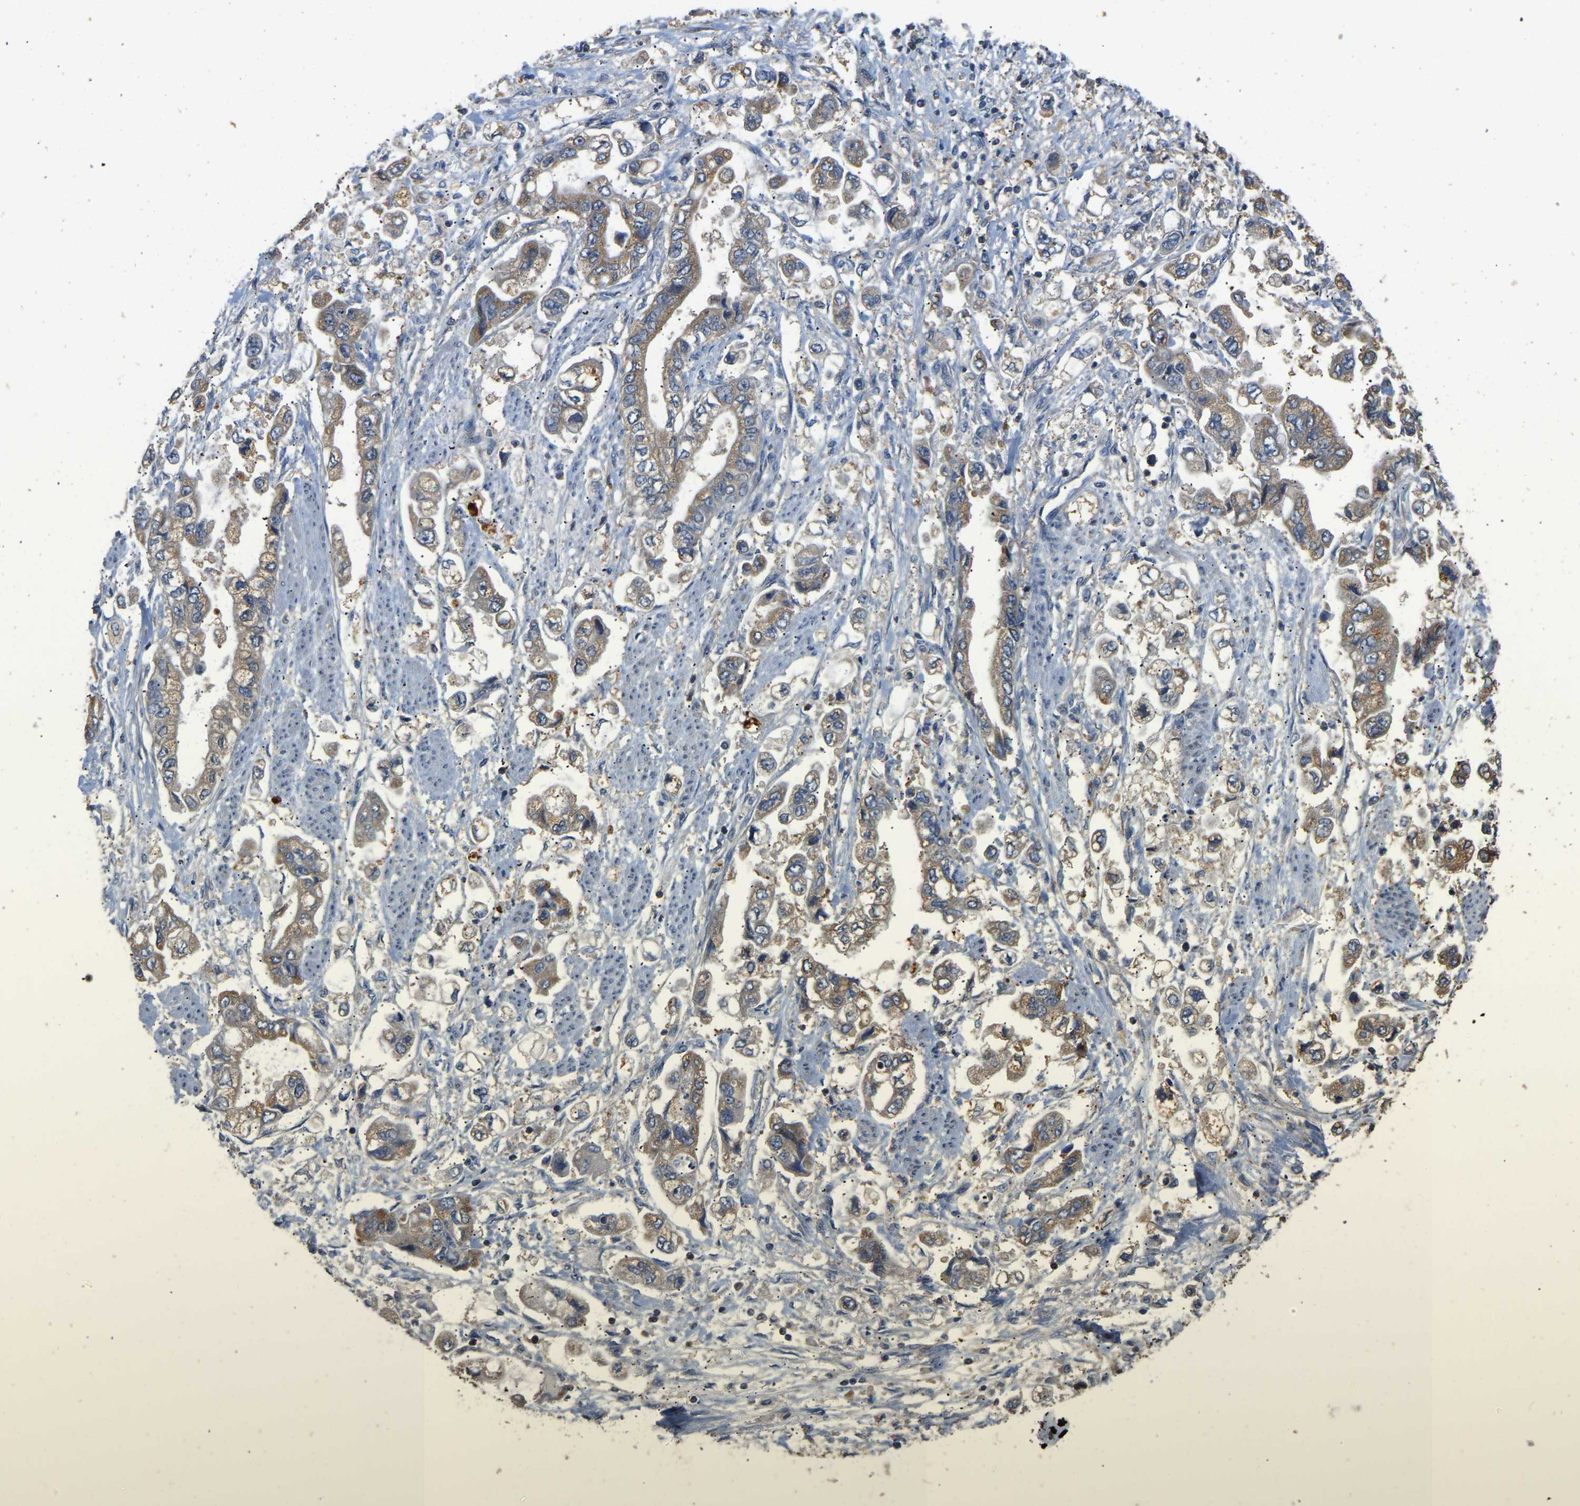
{"staining": {"intensity": "weak", "quantity": ">75%", "location": "cytoplasmic/membranous"}, "tissue": "stomach cancer", "cell_type": "Tumor cells", "image_type": "cancer", "snomed": [{"axis": "morphology", "description": "Normal tissue, NOS"}, {"axis": "morphology", "description": "Adenocarcinoma, NOS"}, {"axis": "topography", "description": "Stomach"}], "caption": "IHC staining of stomach cancer, which demonstrates low levels of weak cytoplasmic/membranous positivity in about >75% of tumor cells indicating weak cytoplasmic/membranous protein staining. The staining was performed using DAB (brown) for protein detection and nuclei were counterstained in hematoxylin (blue).", "gene": "TUFM", "patient": {"sex": "male", "age": 62}}